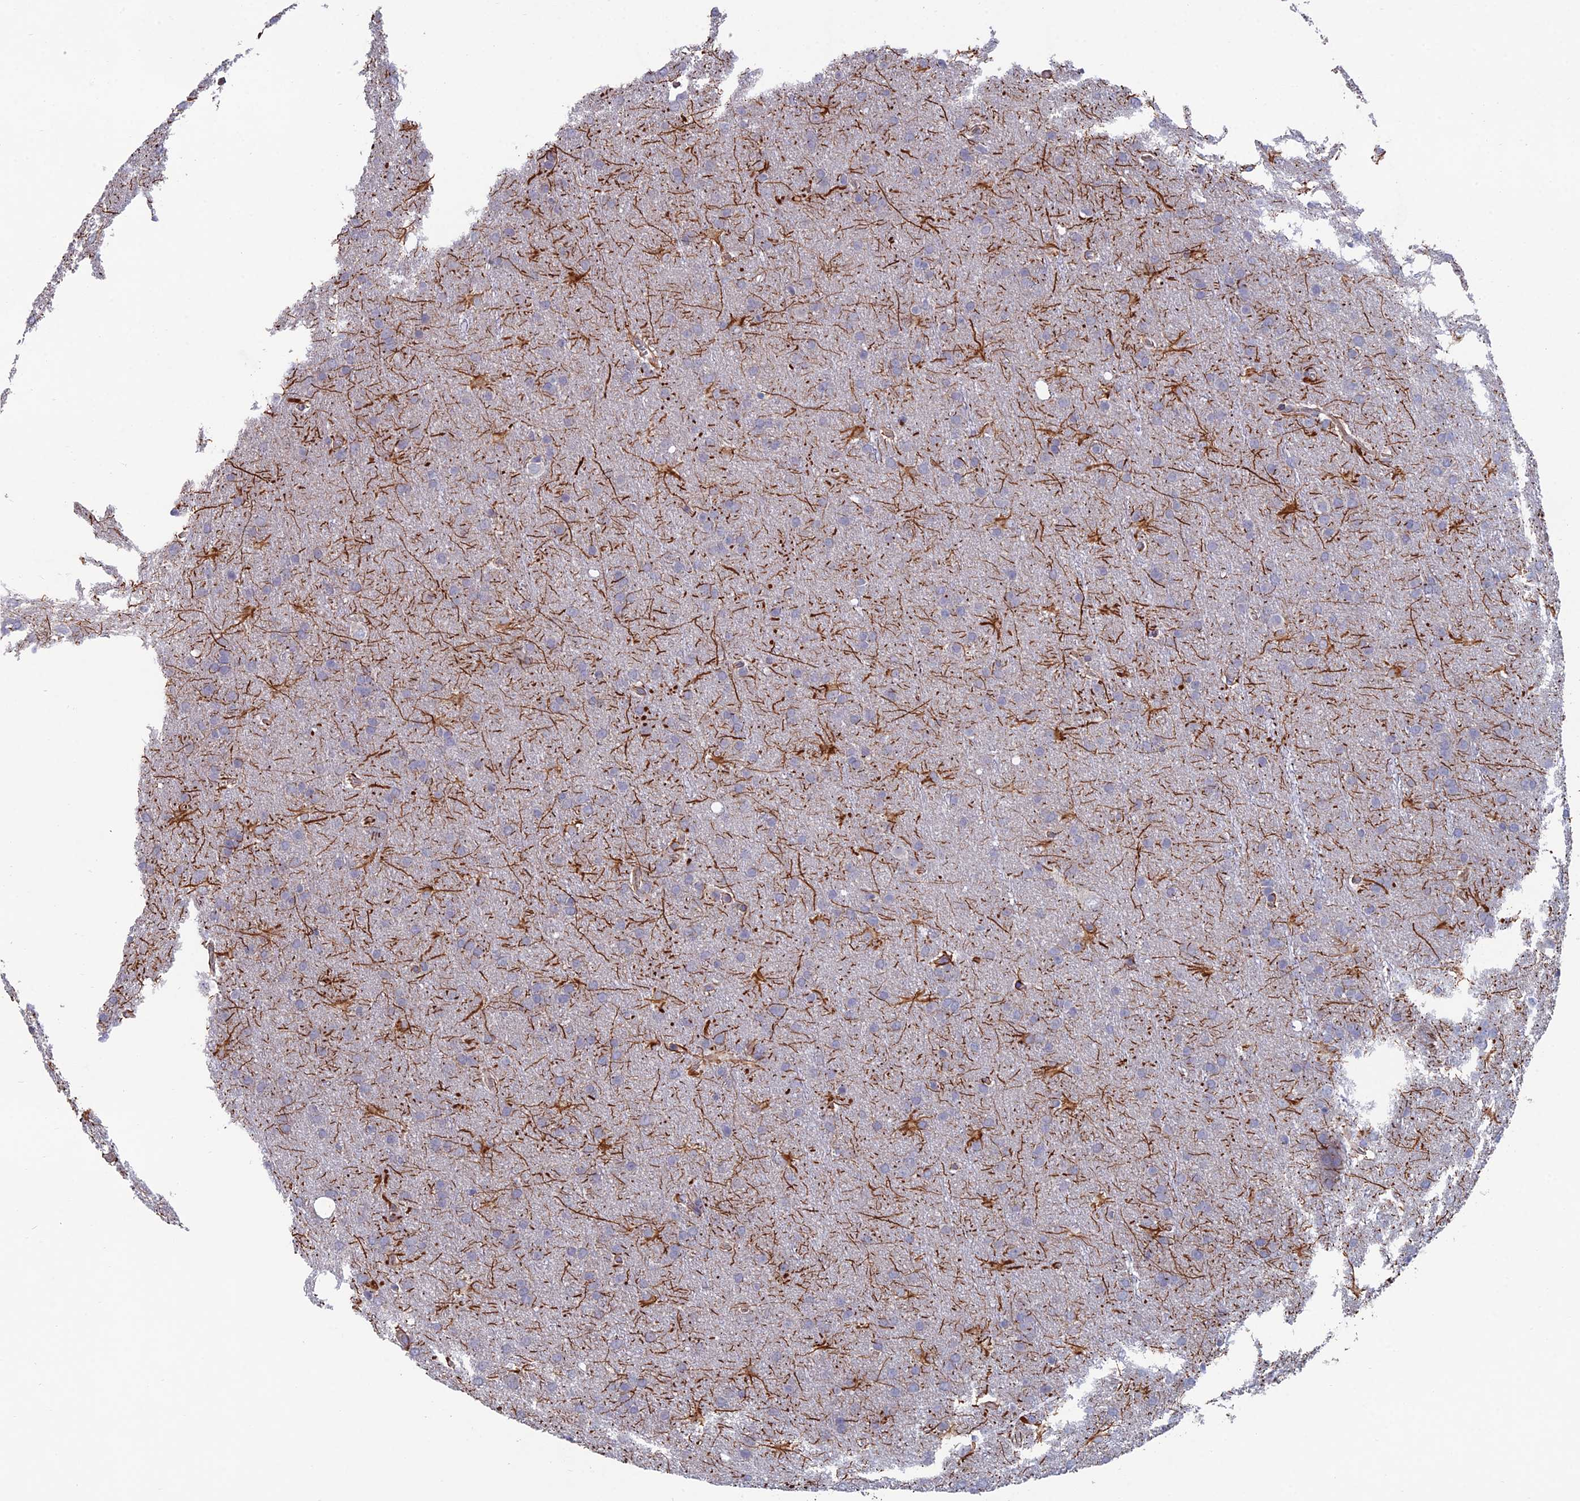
{"staining": {"intensity": "negative", "quantity": "none", "location": "none"}, "tissue": "glioma", "cell_type": "Tumor cells", "image_type": "cancer", "snomed": [{"axis": "morphology", "description": "Glioma, malignant, Low grade"}, {"axis": "topography", "description": "Brain"}], "caption": "IHC image of neoplastic tissue: human malignant glioma (low-grade) stained with DAB (3,3'-diaminobenzidine) displays no significant protein expression in tumor cells. Nuclei are stained in blue.", "gene": "USP37", "patient": {"sex": "female", "age": 32}}